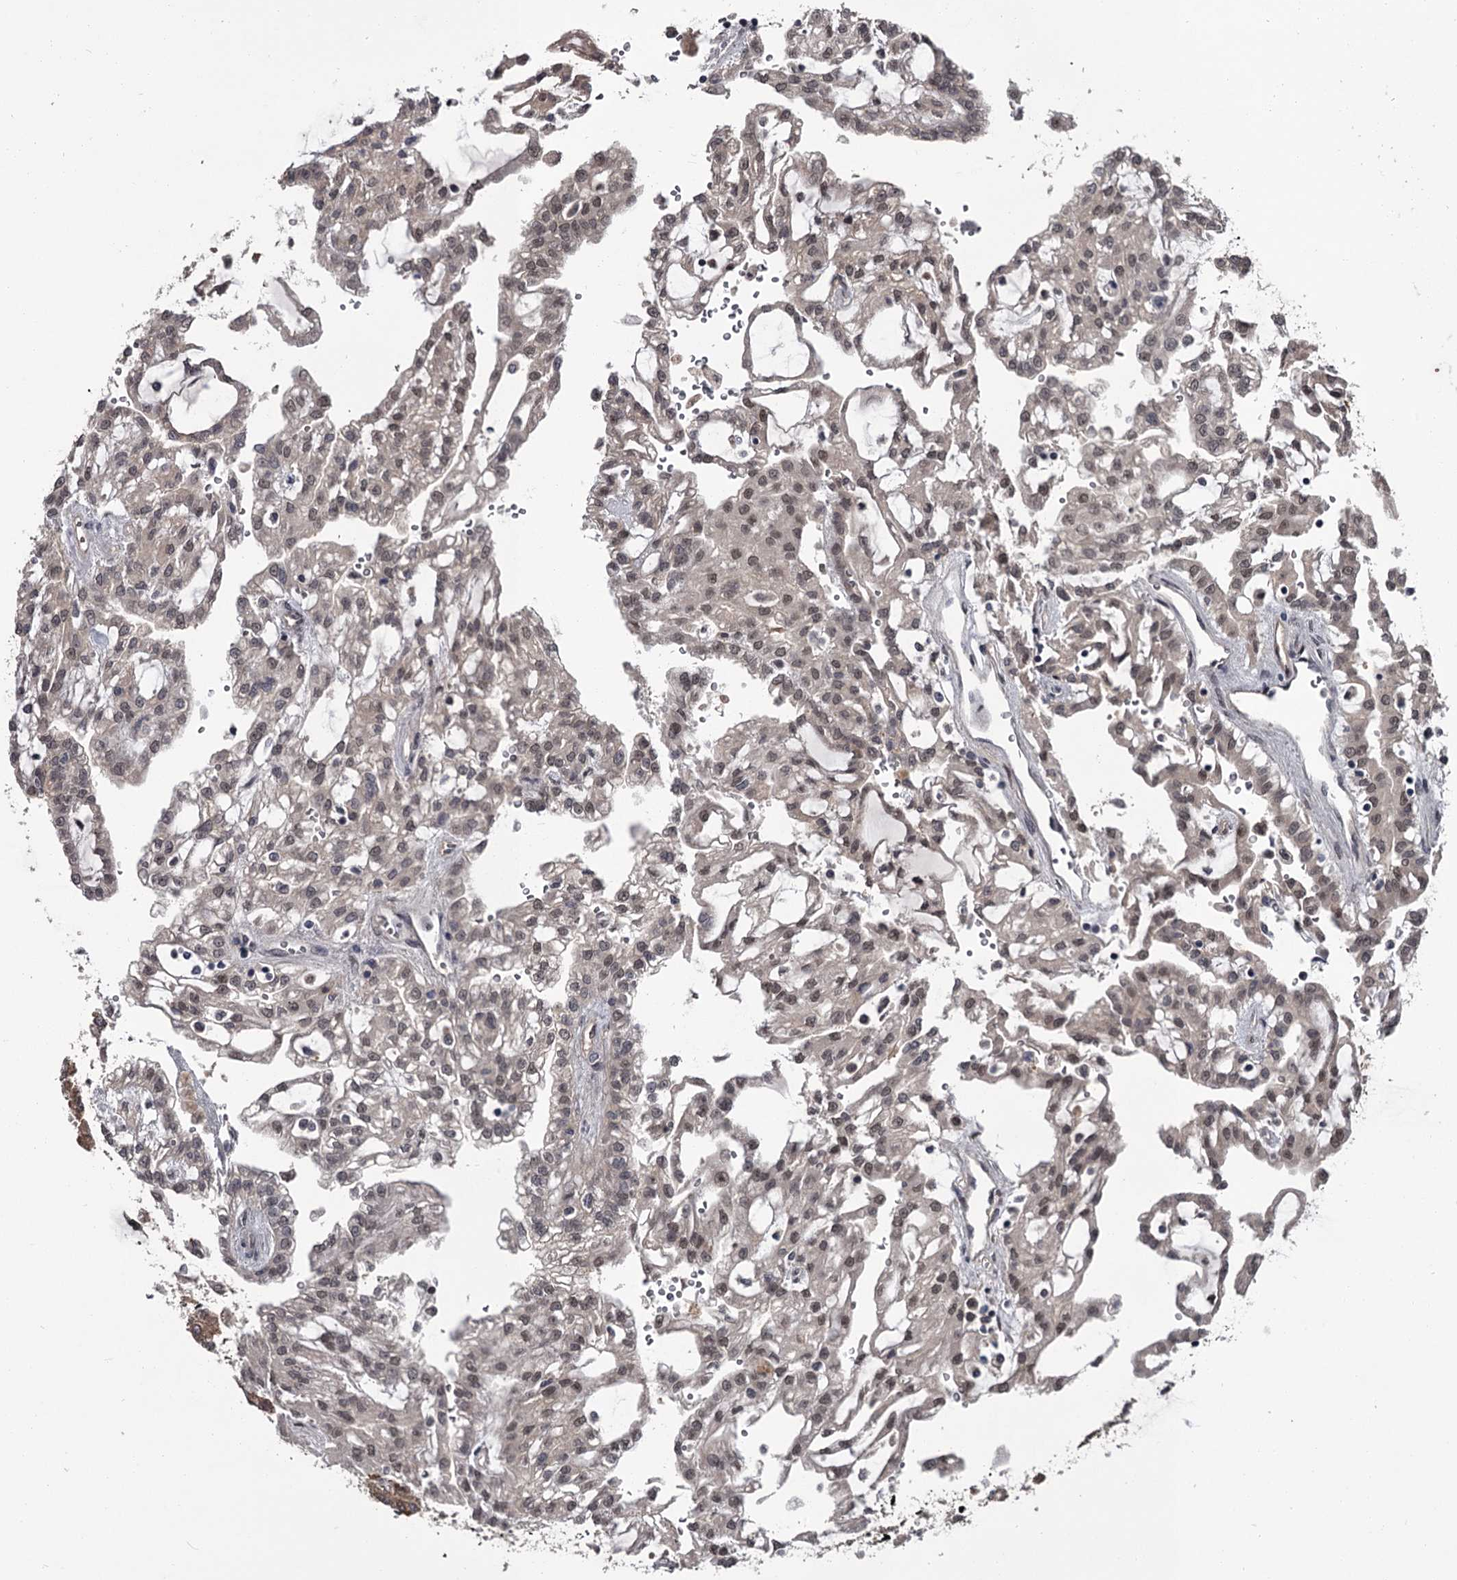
{"staining": {"intensity": "weak", "quantity": "25%-75%", "location": "cytoplasmic/membranous"}, "tissue": "renal cancer", "cell_type": "Tumor cells", "image_type": "cancer", "snomed": [{"axis": "morphology", "description": "Adenocarcinoma, NOS"}, {"axis": "topography", "description": "Kidney"}], "caption": "Immunohistochemistry (DAB (3,3'-diaminobenzidine)) staining of adenocarcinoma (renal) demonstrates weak cytoplasmic/membranous protein expression in approximately 25%-75% of tumor cells. Nuclei are stained in blue.", "gene": "DAO", "patient": {"sex": "male", "age": 63}}